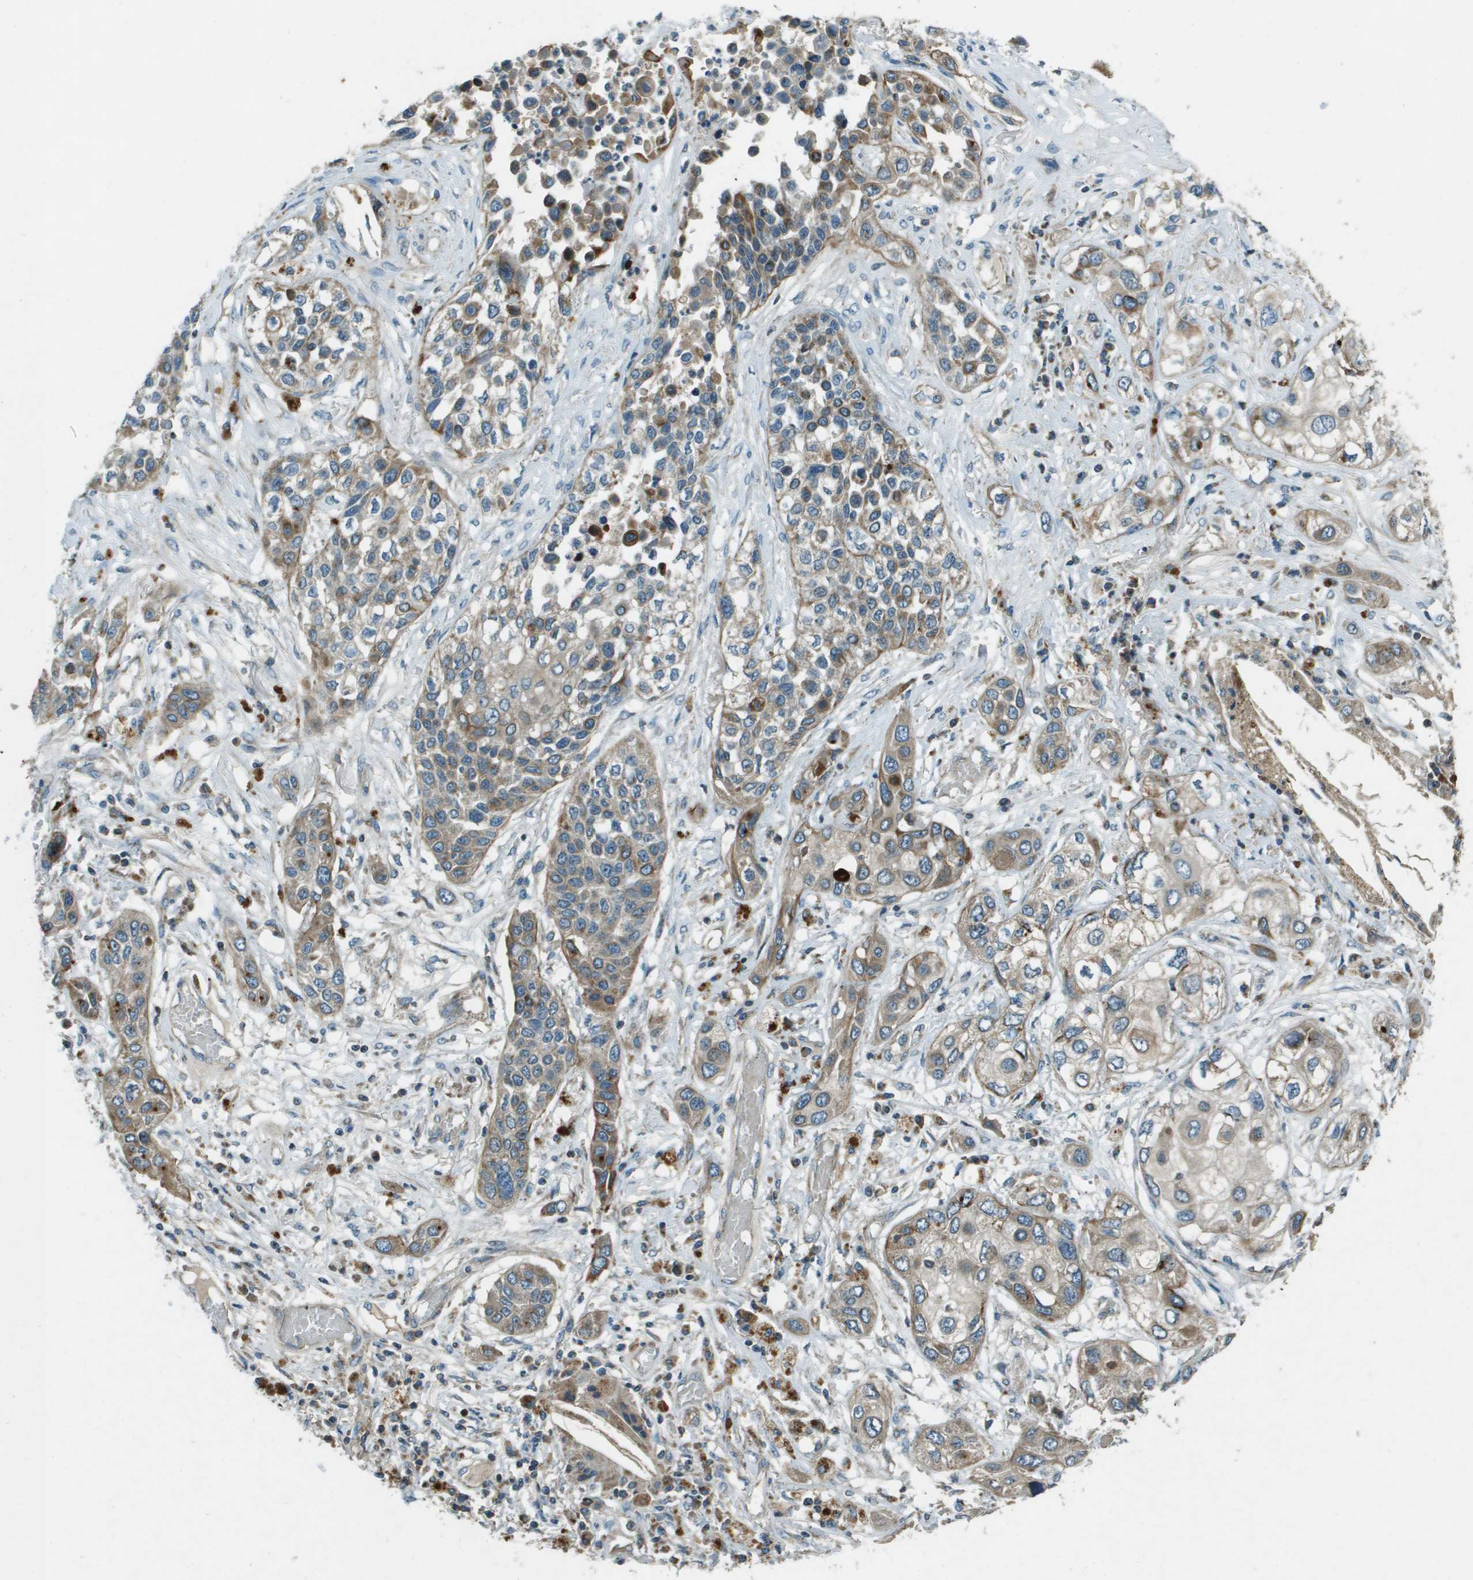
{"staining": {"intensity": "moderate", "quantity": ">75%", "location": "cytoplasmic/membranous"}, "tissue": "lung cancer", "cell_type": "Tumor cells", "image_type": "cancer", "snomed": [{"axis": "morphology", "description": "Squamous cell carcinoma, NOS"}, {"axis": "topography", "description": "Lung"}], "caption": "Immunohistochemistry (IHC) of human squamous cell carcinoma (lung) exhibits medium levels of moderate cytoplasmic/membranous expression in about >75% of tumor cells. (Stains: DAB in brown, nuclei in blue, Microscopy: brightfield microscopy at high magnification).", "gene": "MIGA1", "patient": {"sex": "male", "age": 71}}